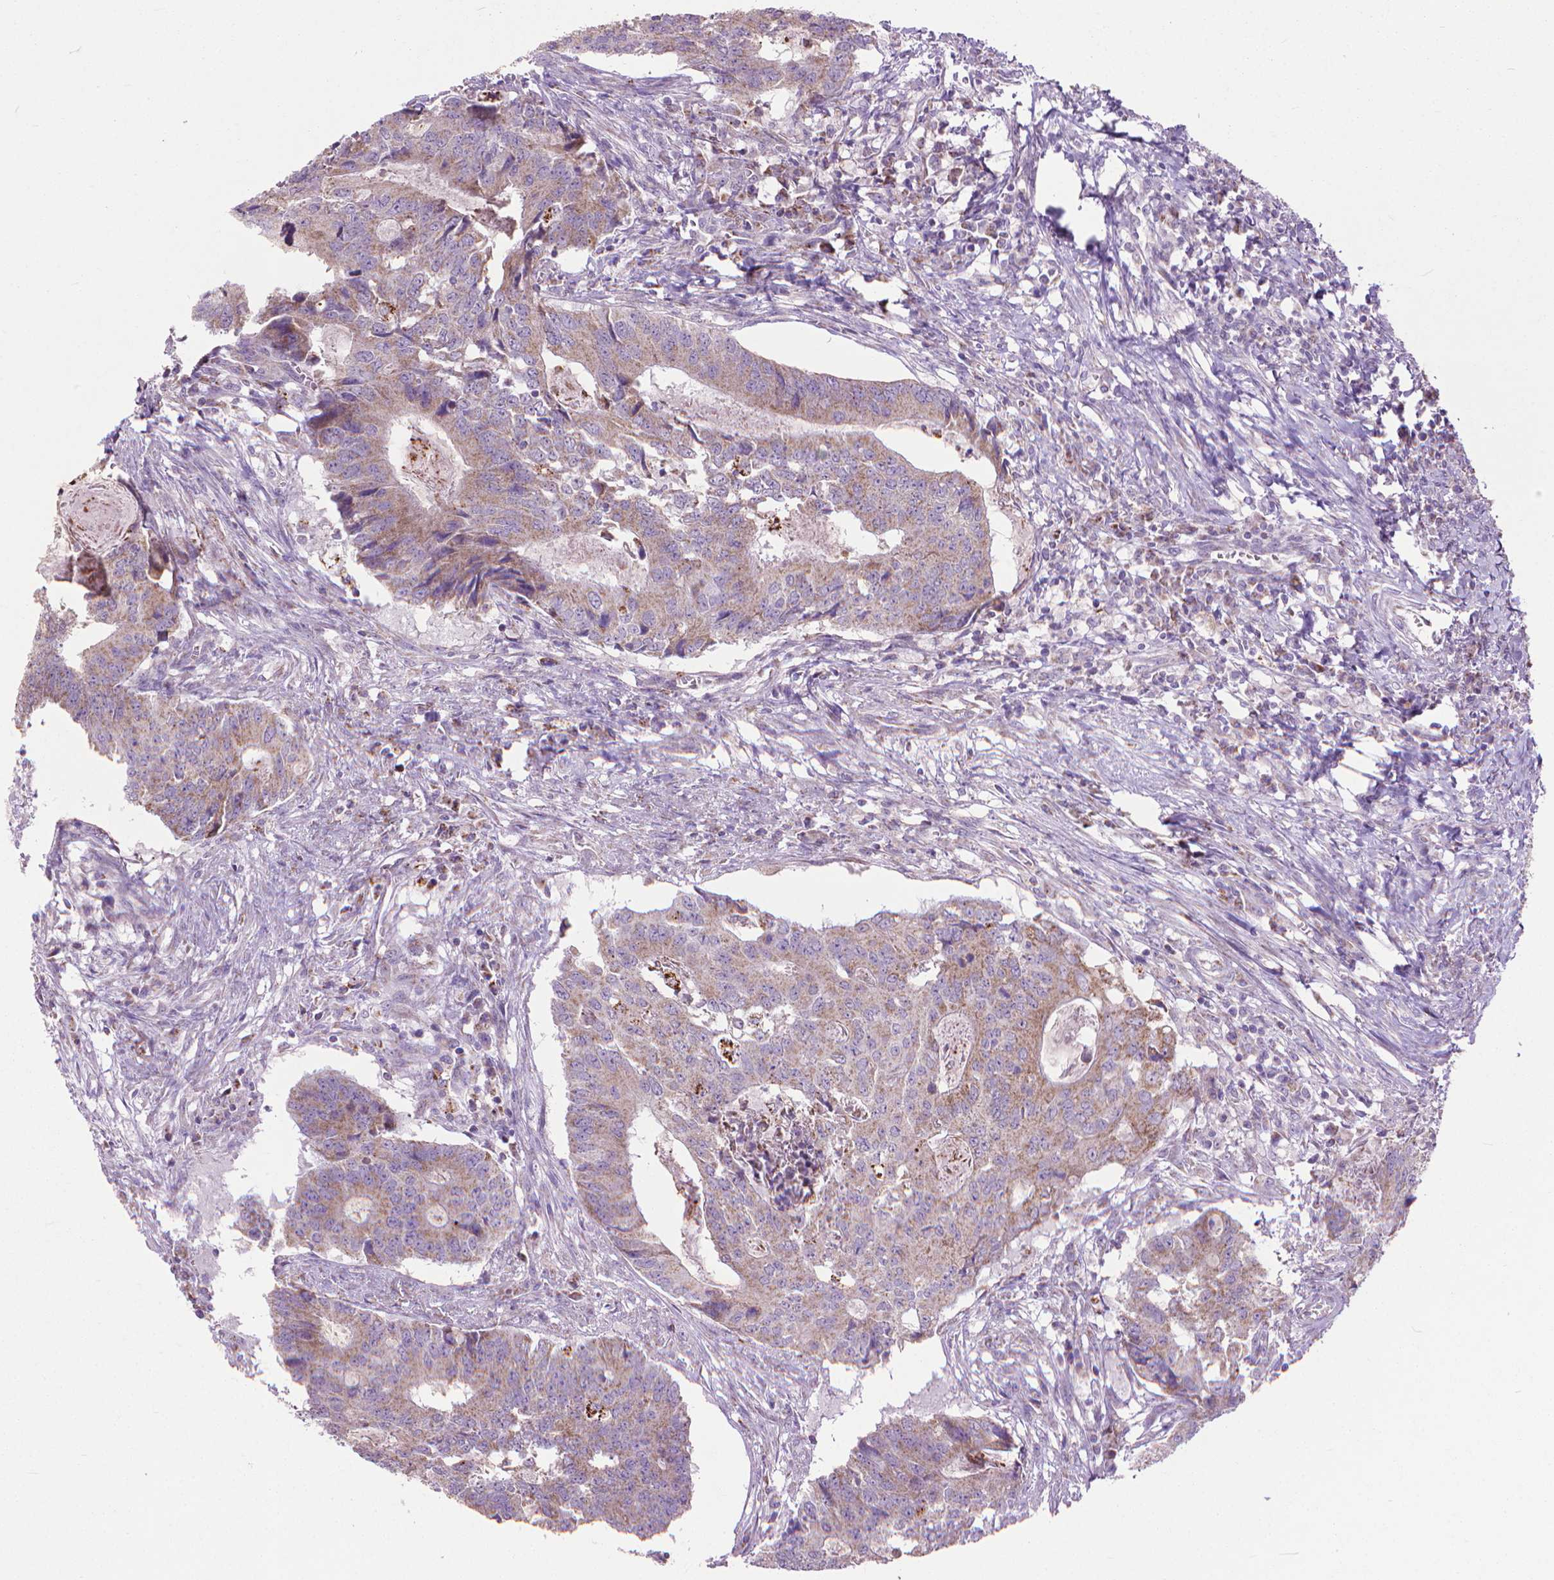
{"staining": {"intensity": "strong", "quantity": "25%-75%", "location": "cytoplasmic/membranous"}, "tissue": "colorectal cancer", "cell_type": "Tumor cells", "image_type": "cancer", "snomed": [{"axis": "morphology", "description": "Adenocarcinoma, NOS"}, {"axis": "topography", "description": "Colon"}], "caption": "Human colorectal adenocarcinoma stained with a brown dye exhibits strong cytoplasmic/membranous positive expression in about 25%-75% of tumor cells.", "gene": "VDAC1", "patient": {"sex": "male", "age": 67}}